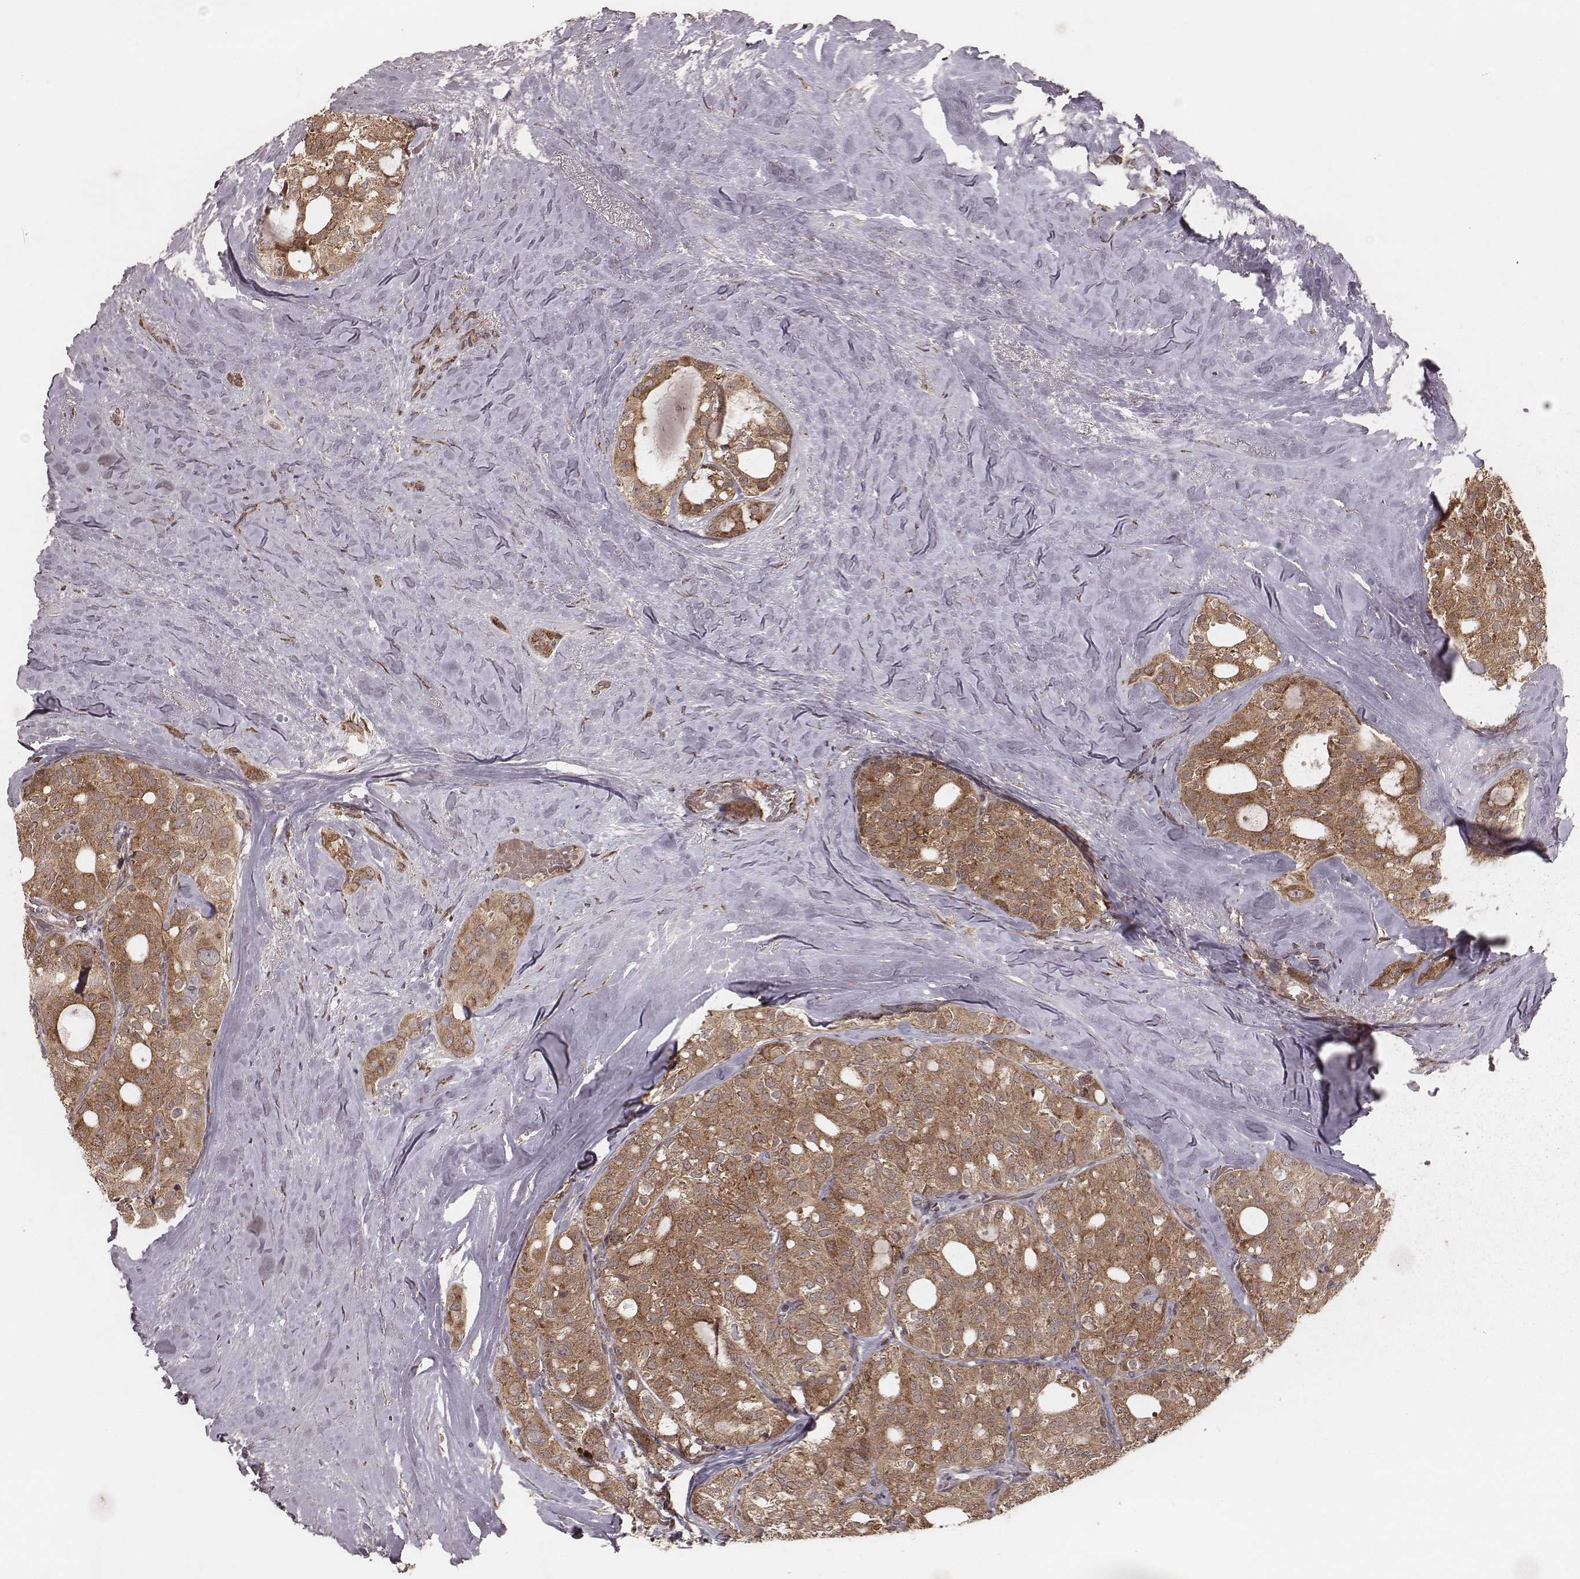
{"staining": {"intensity": "moderate", "quantity": ">75%", "location": "cytoplasmic/membranous"}, "tissue": "thyroid cancer", "cell_type": "Tumor cells", "image_type": "cancer", "snomed": [{"axis": "morphology", "description": "Follicular adenoma carcinoma, NOS"}, {"axis": "topography", "description": "Thyroid gland"}], "caption": "A brown stain labels moderate cytoplasmic/membranous expression of a protein in thyroid follicular adenoma carcinoma tumor cells.", "gene": "MYO19", "patient": {"sex": "male", "age": 75}}